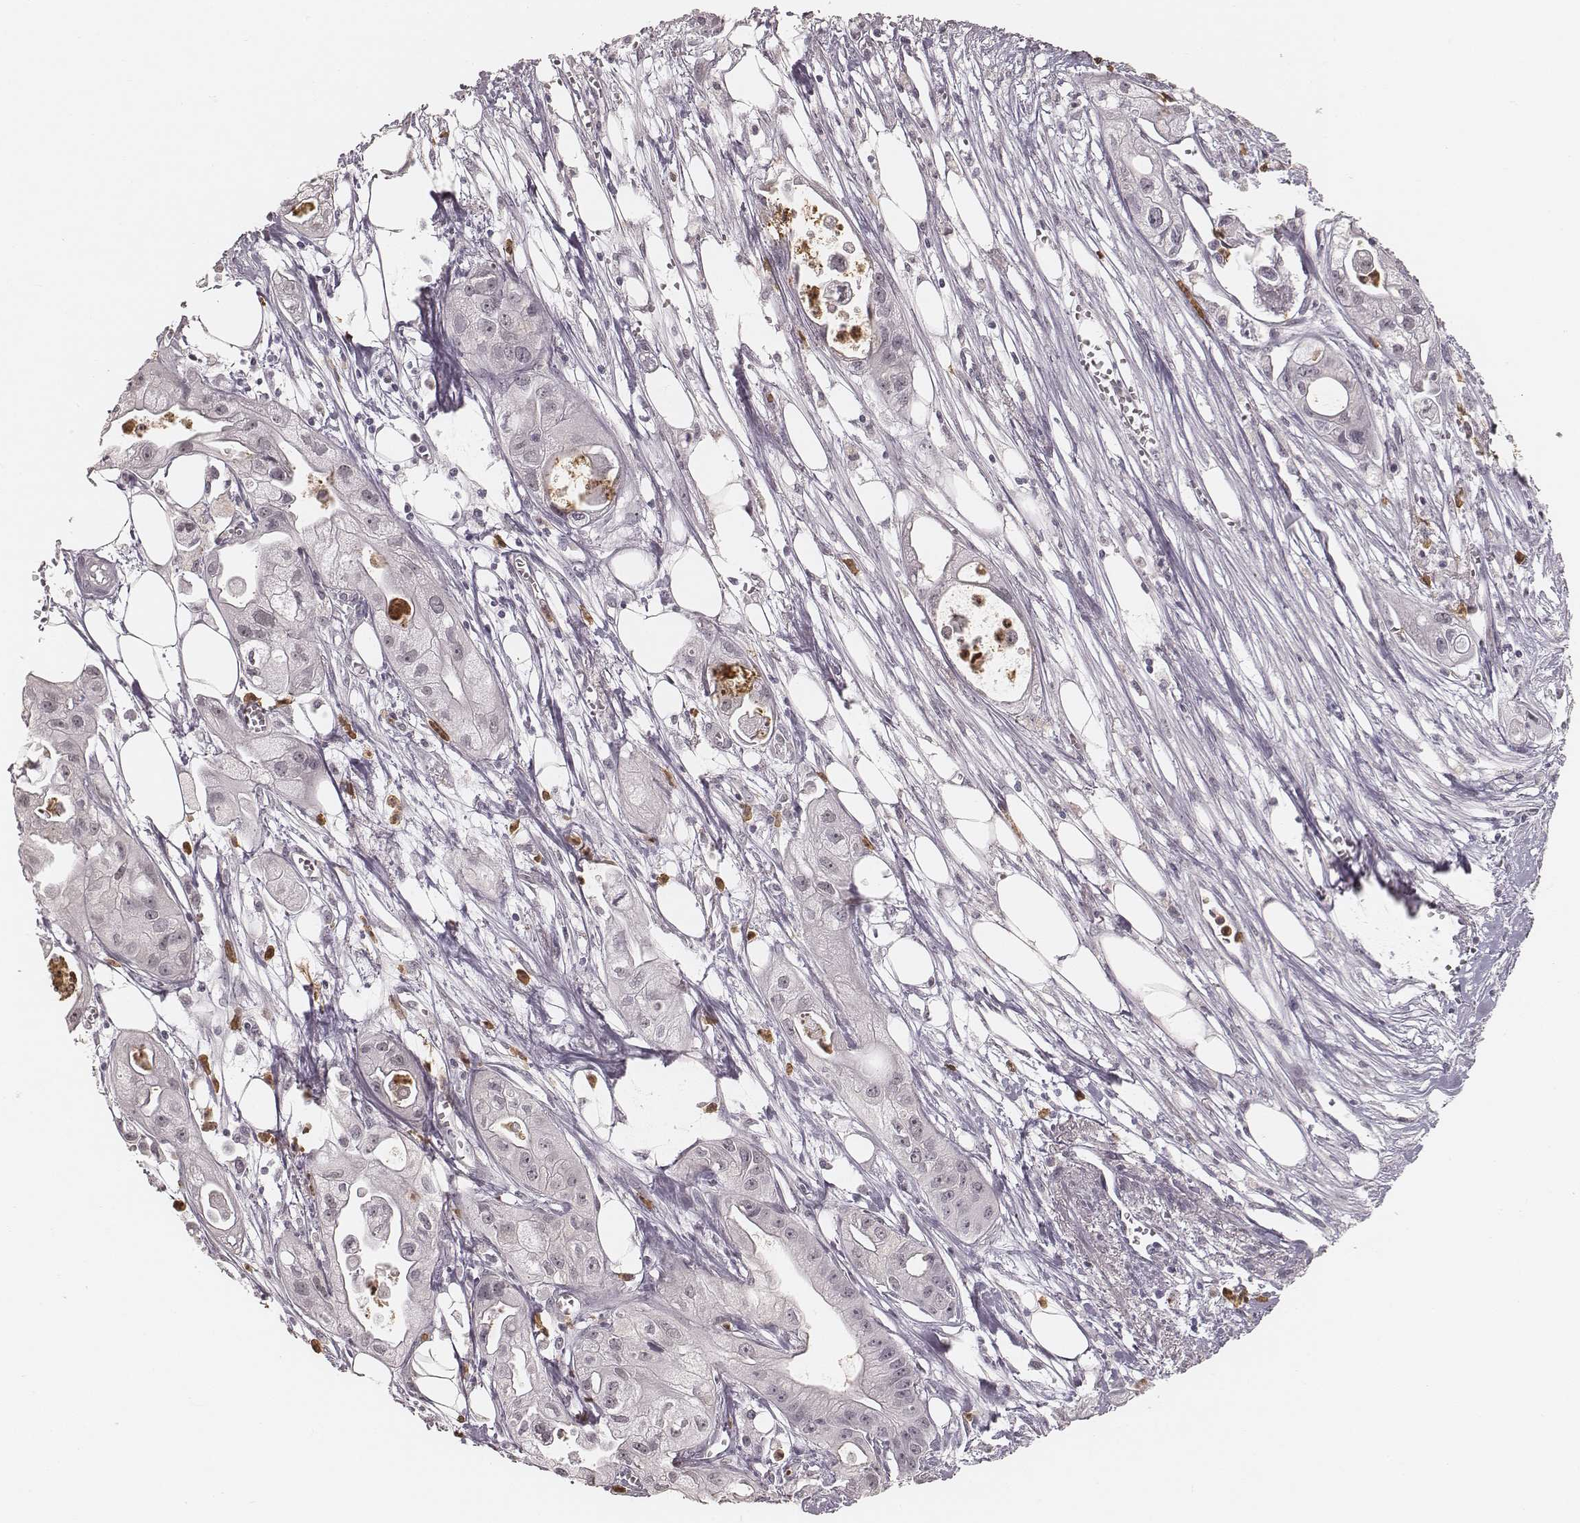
{"staining": {"intensity": "negative", "quantity": "none", "location": "none"}, "tissue": "pancreatic cancer", "cell_type": "Tumor cells", "image_type": "cancer", "snomed": [{"axis": "morphology", "description": "Adenocarcinoma, NOS"}, {"axis": "topography", "description": "Pancreas"}], "caption": "A high-resolution image shows immunohistochemistry staining of adenocarcinoma (pancreatic), which displays no significant staining in tumor cells.", "gene": "KITLG", "patient": {"sex": "male", "age": 70}}